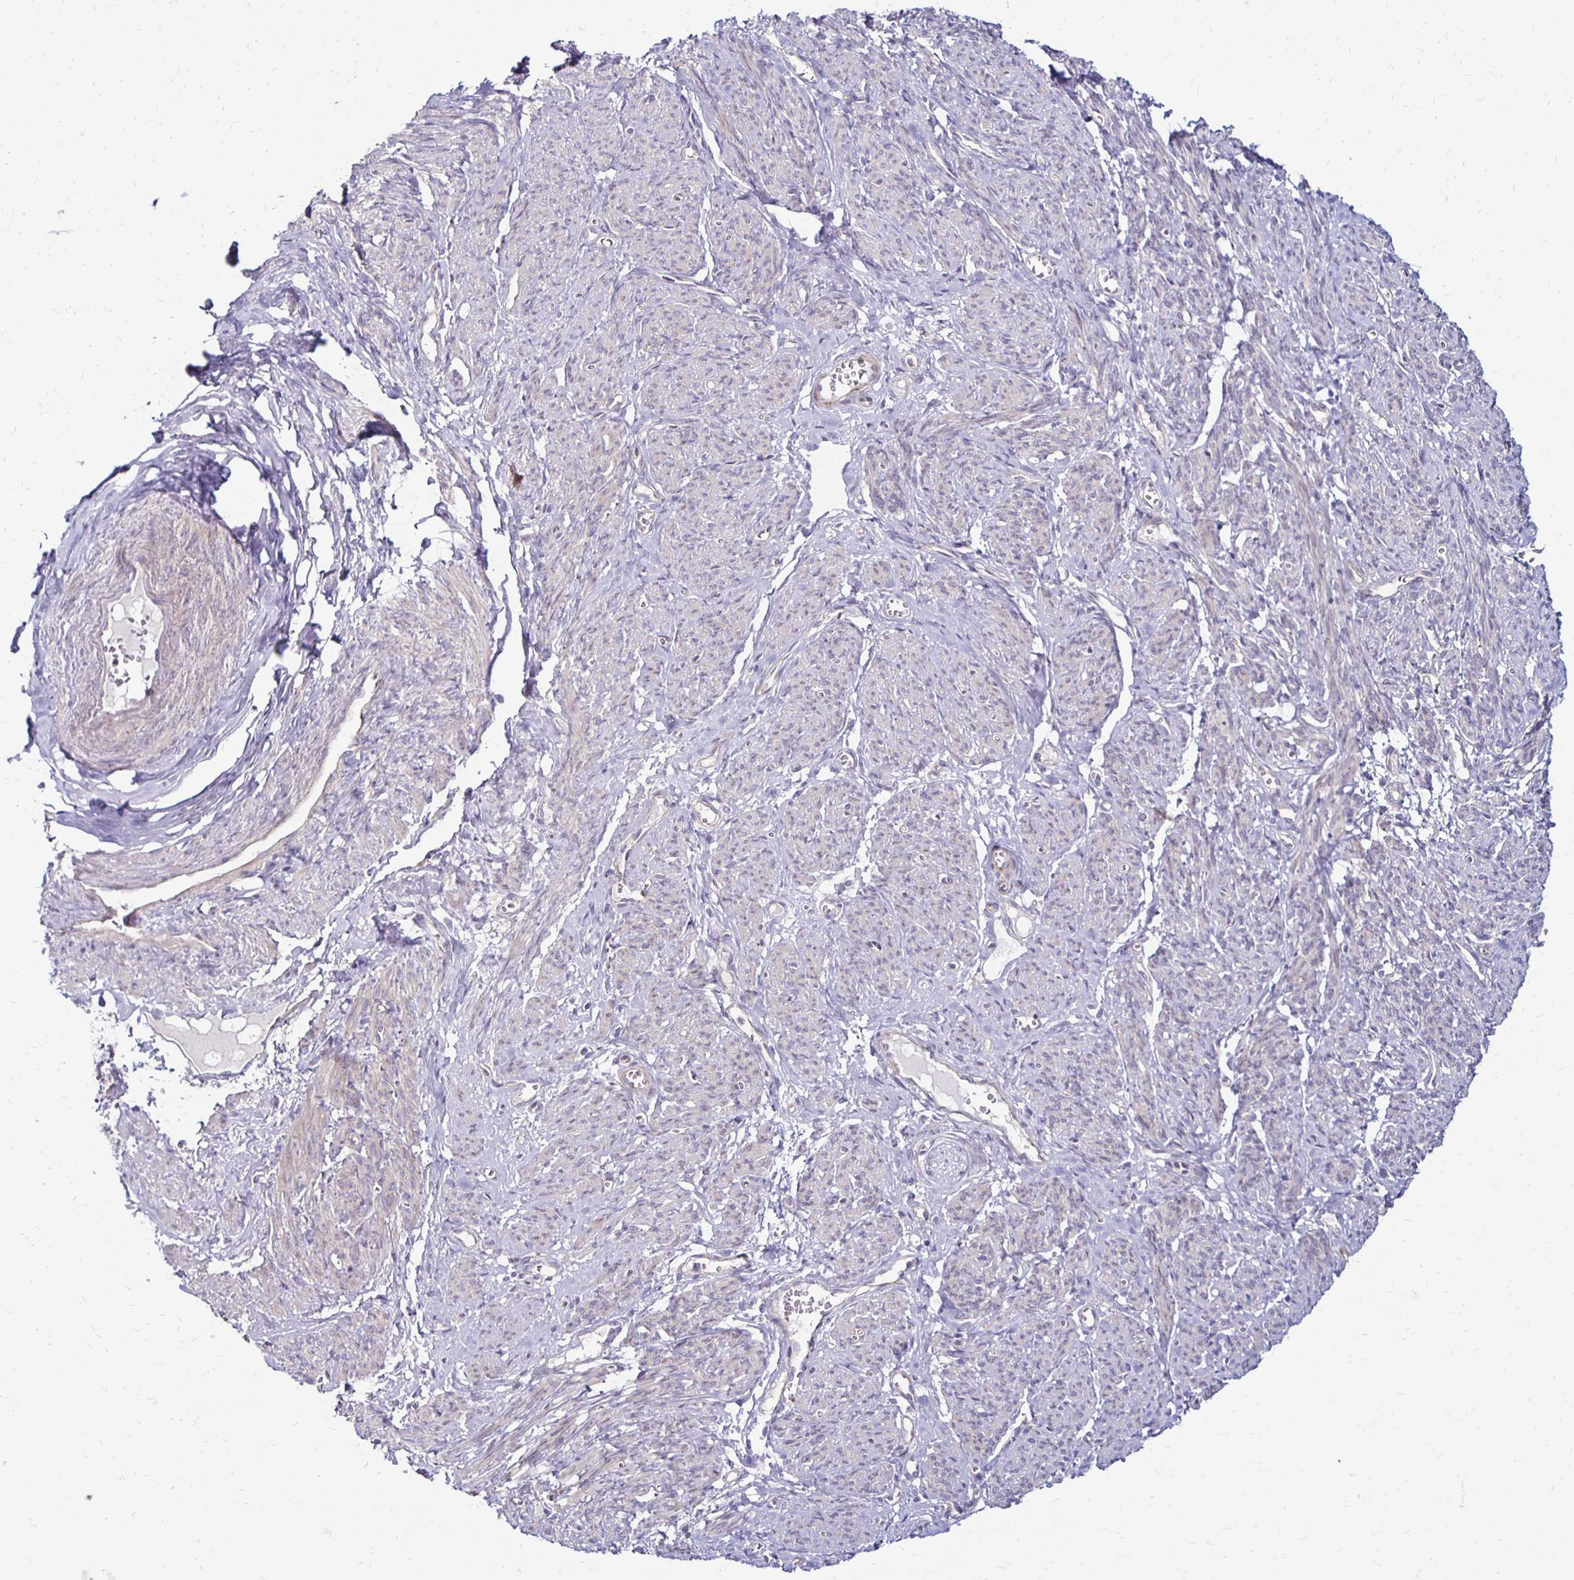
{"staining": {"intensity": "weak", "quantity": "25%-75%", "location": "cytoplasmic/membranous"}, "tissue": "smooth muscle", "cell_type": "Smooth muscle cells", "image_type": "normal", "snomed": [{"axis": "morphology", "description": "Normal tissue, NOS"}, {"axis": "topography", "description": "Smooth muscle"}], "caption": "Immunohistochemical staining of normal human smooth muscle reveals low levels of weak cytoplasmic/membranous expression in approximately 25%-75% of smooth muscle cells.", "gene": "KATNBL1", "patient": {"sex": "female", "age": 65}}